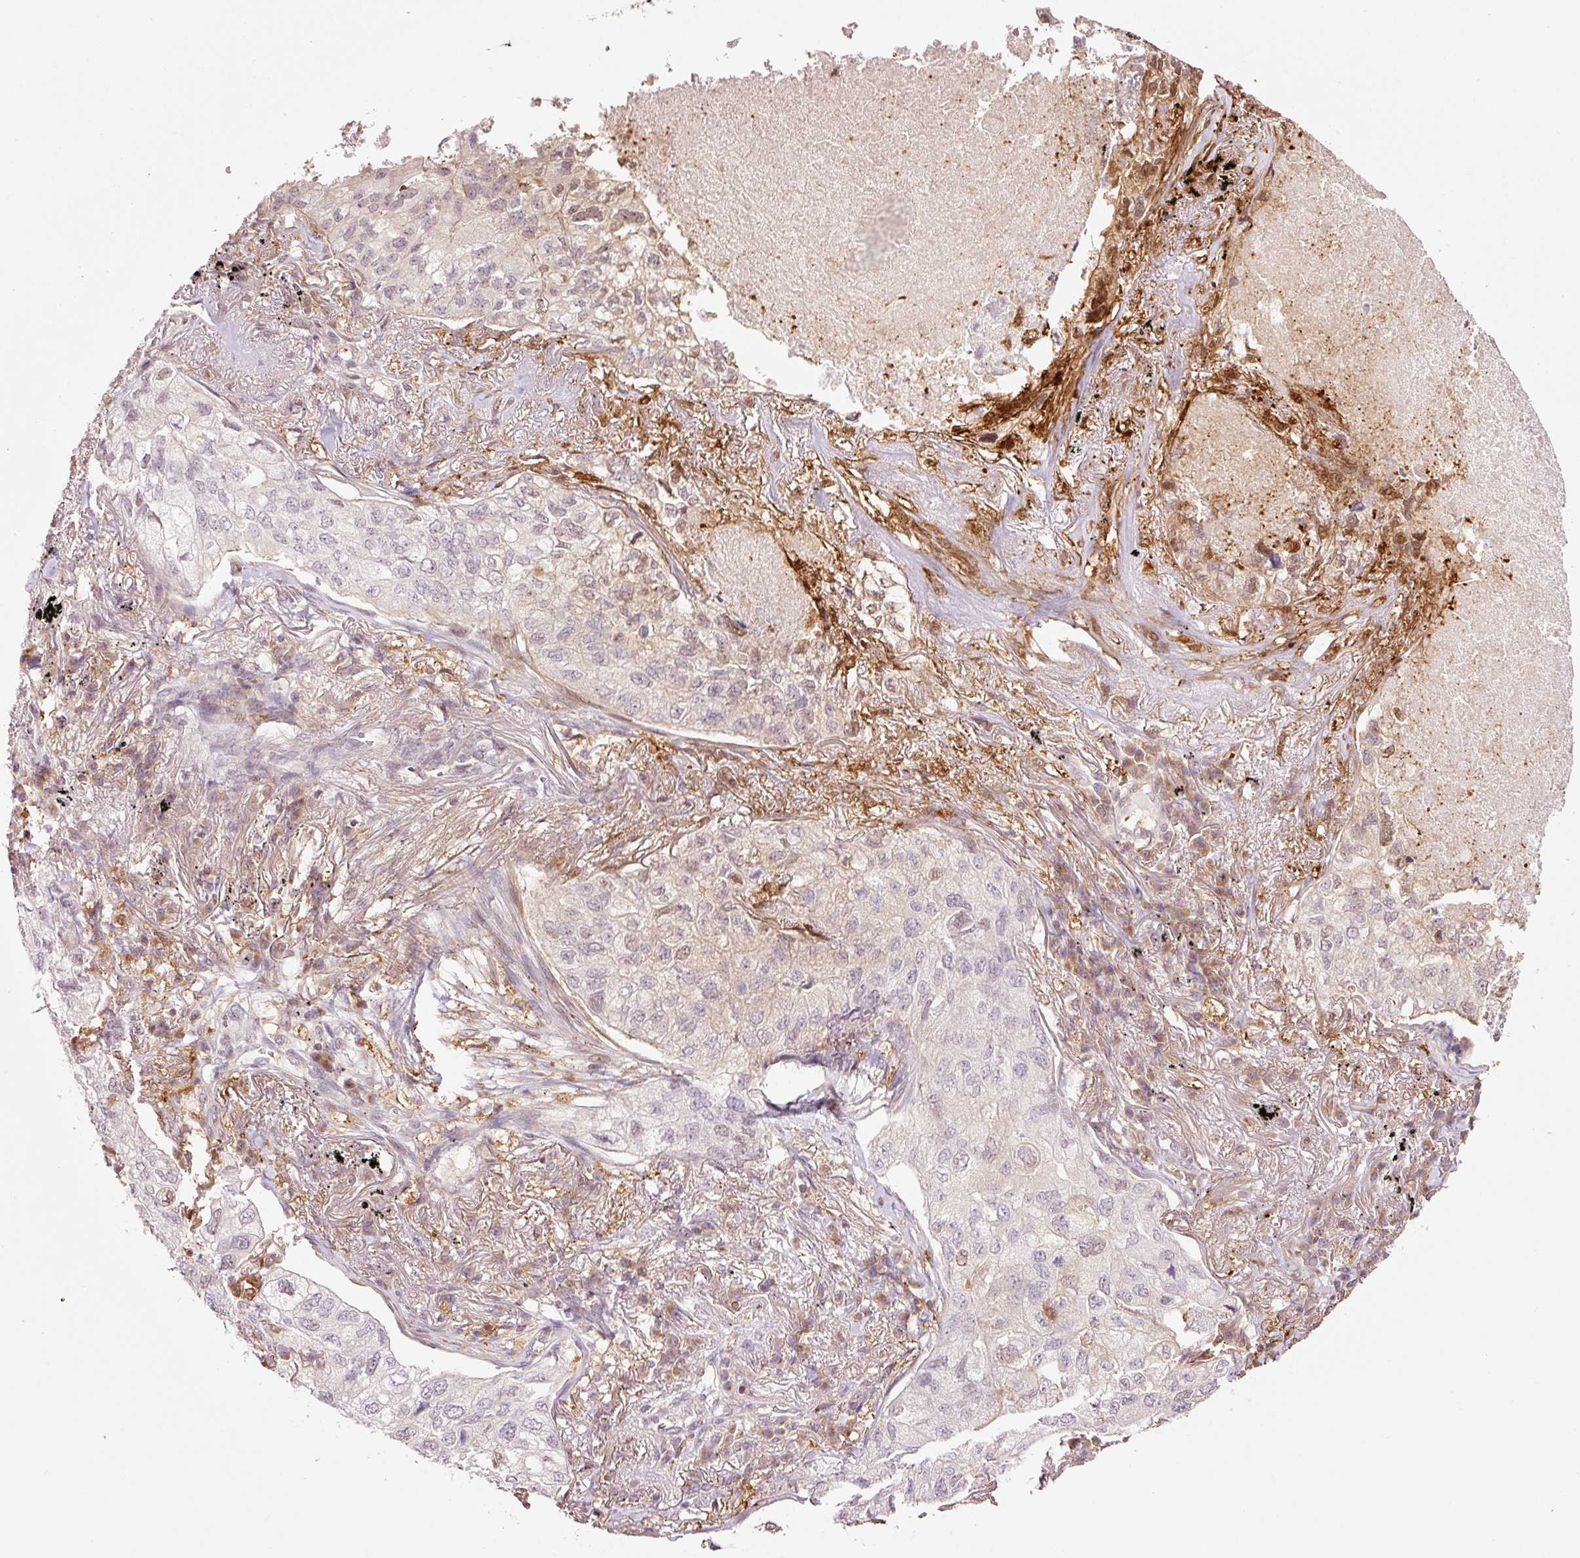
{"staining": {"intensity": "moderate", "quantity": "<25%", "location": "nuclear"}, "tissue": "lung cancer", "cell_type": "Tumor cells", "image_type": "cancer", "snomed": [{"axis": "morphology", "description": "Adenocarcinoma, NOS"}, {"axis": "topography", "description": "Lung"}], "caption": "Immunohistochemical staining of adenocarcinoma (lung) displays low levels of moderate nuclear positivity in about <25% of tumor cells.", "gene": "FBXL14", "patient": {"sex": "male", "age": 65}}